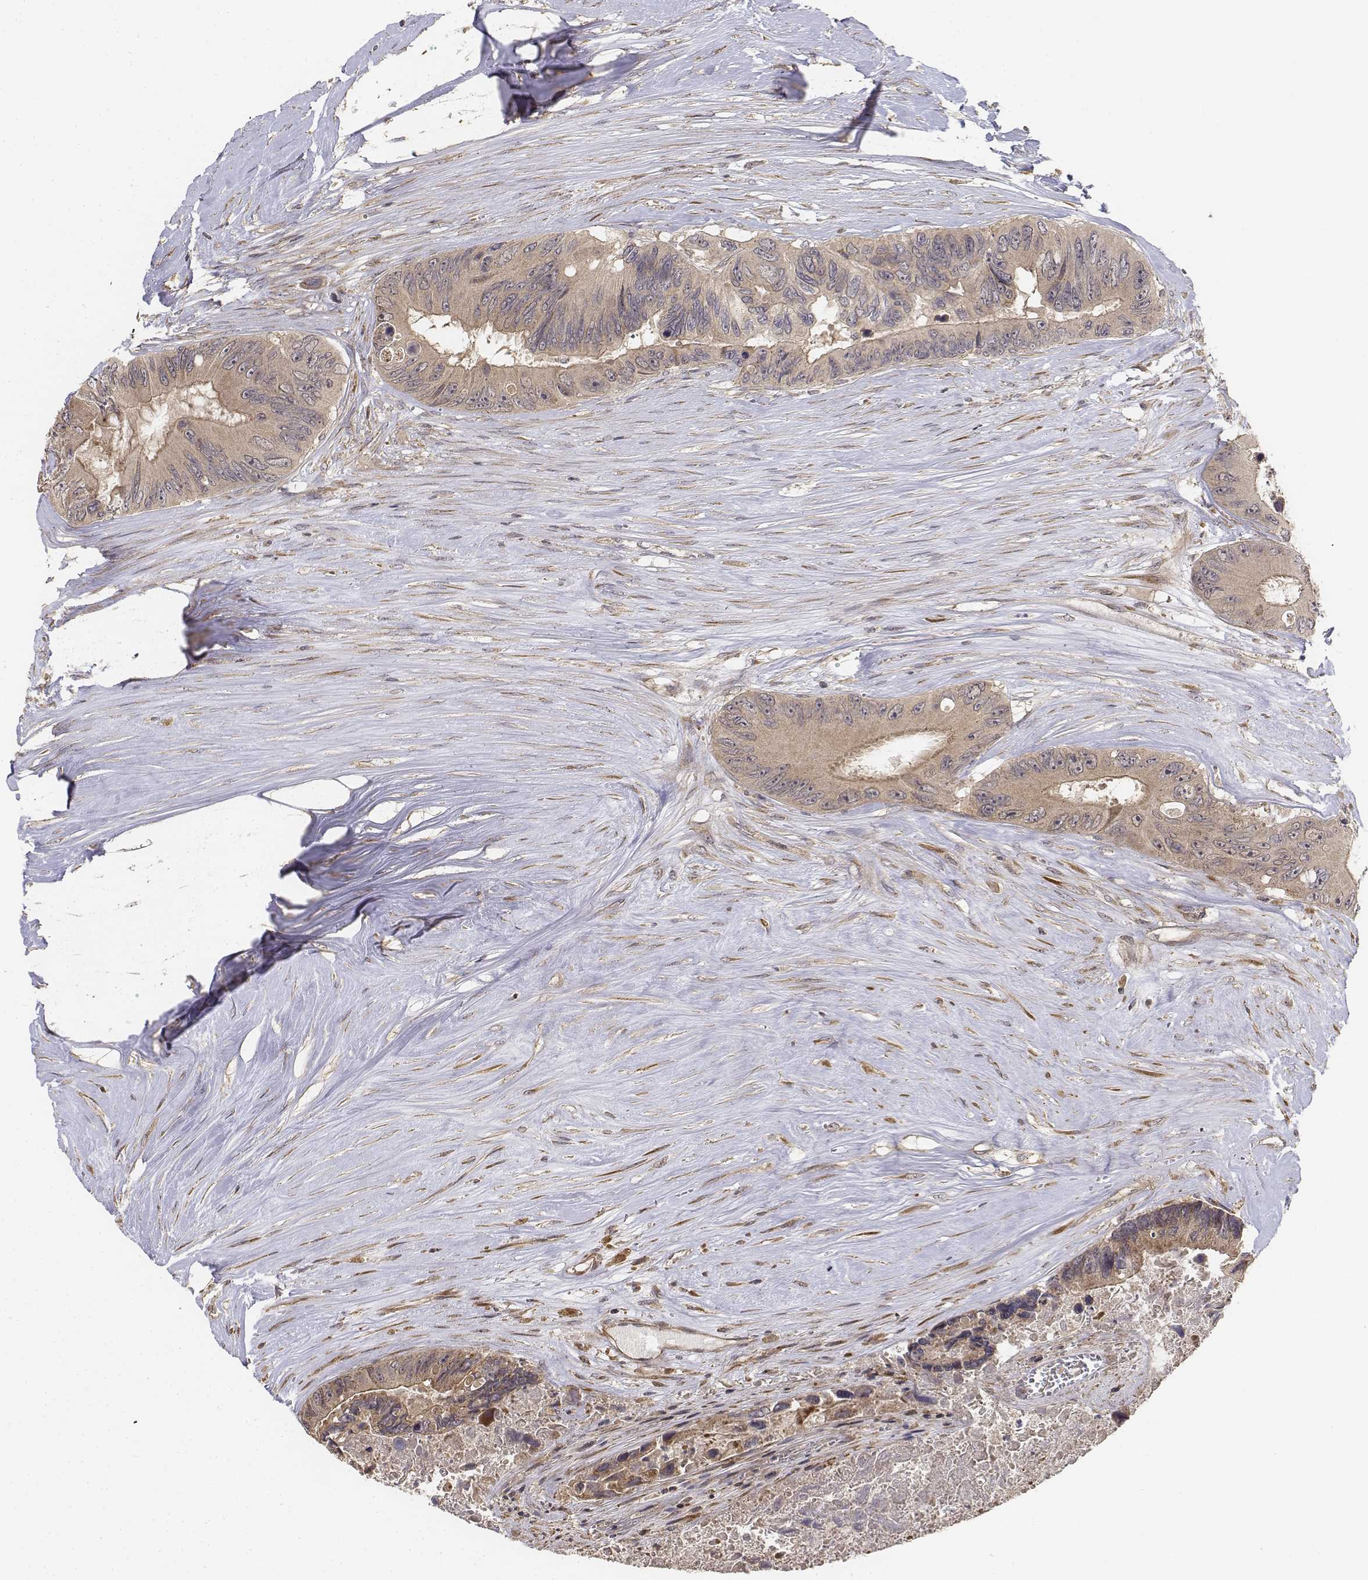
{"staining": {"intensity": "weak", "quantity": ">75%", "location": "cytoplasmic/membranous"}, "tissue": "colorectal cancer", "cell_type": "Tumor cells", "image_type": "cancer", "snomed": [{"axis": "morphology", "description": "Adenocarcinoma, NOS"}, {"axis": "topography", "description": "Colon"}], "caption": "High-magnification brightfield microscopy of colorectal adenocarcinoma stained with DAB (3,3'-diaminobenzidine) (brown) and counterstained with hematoxylin (blue). tumor cells exhibit weak cytoplasmic/membranous expression is present in approximately>75% of cells. (Stains: DAB in brown, nuclei in blue, Microscopy: brightfield microscopy at high magnification).", "gene": "FBXO21", "patient": {"sex": "female", "age": 48}}